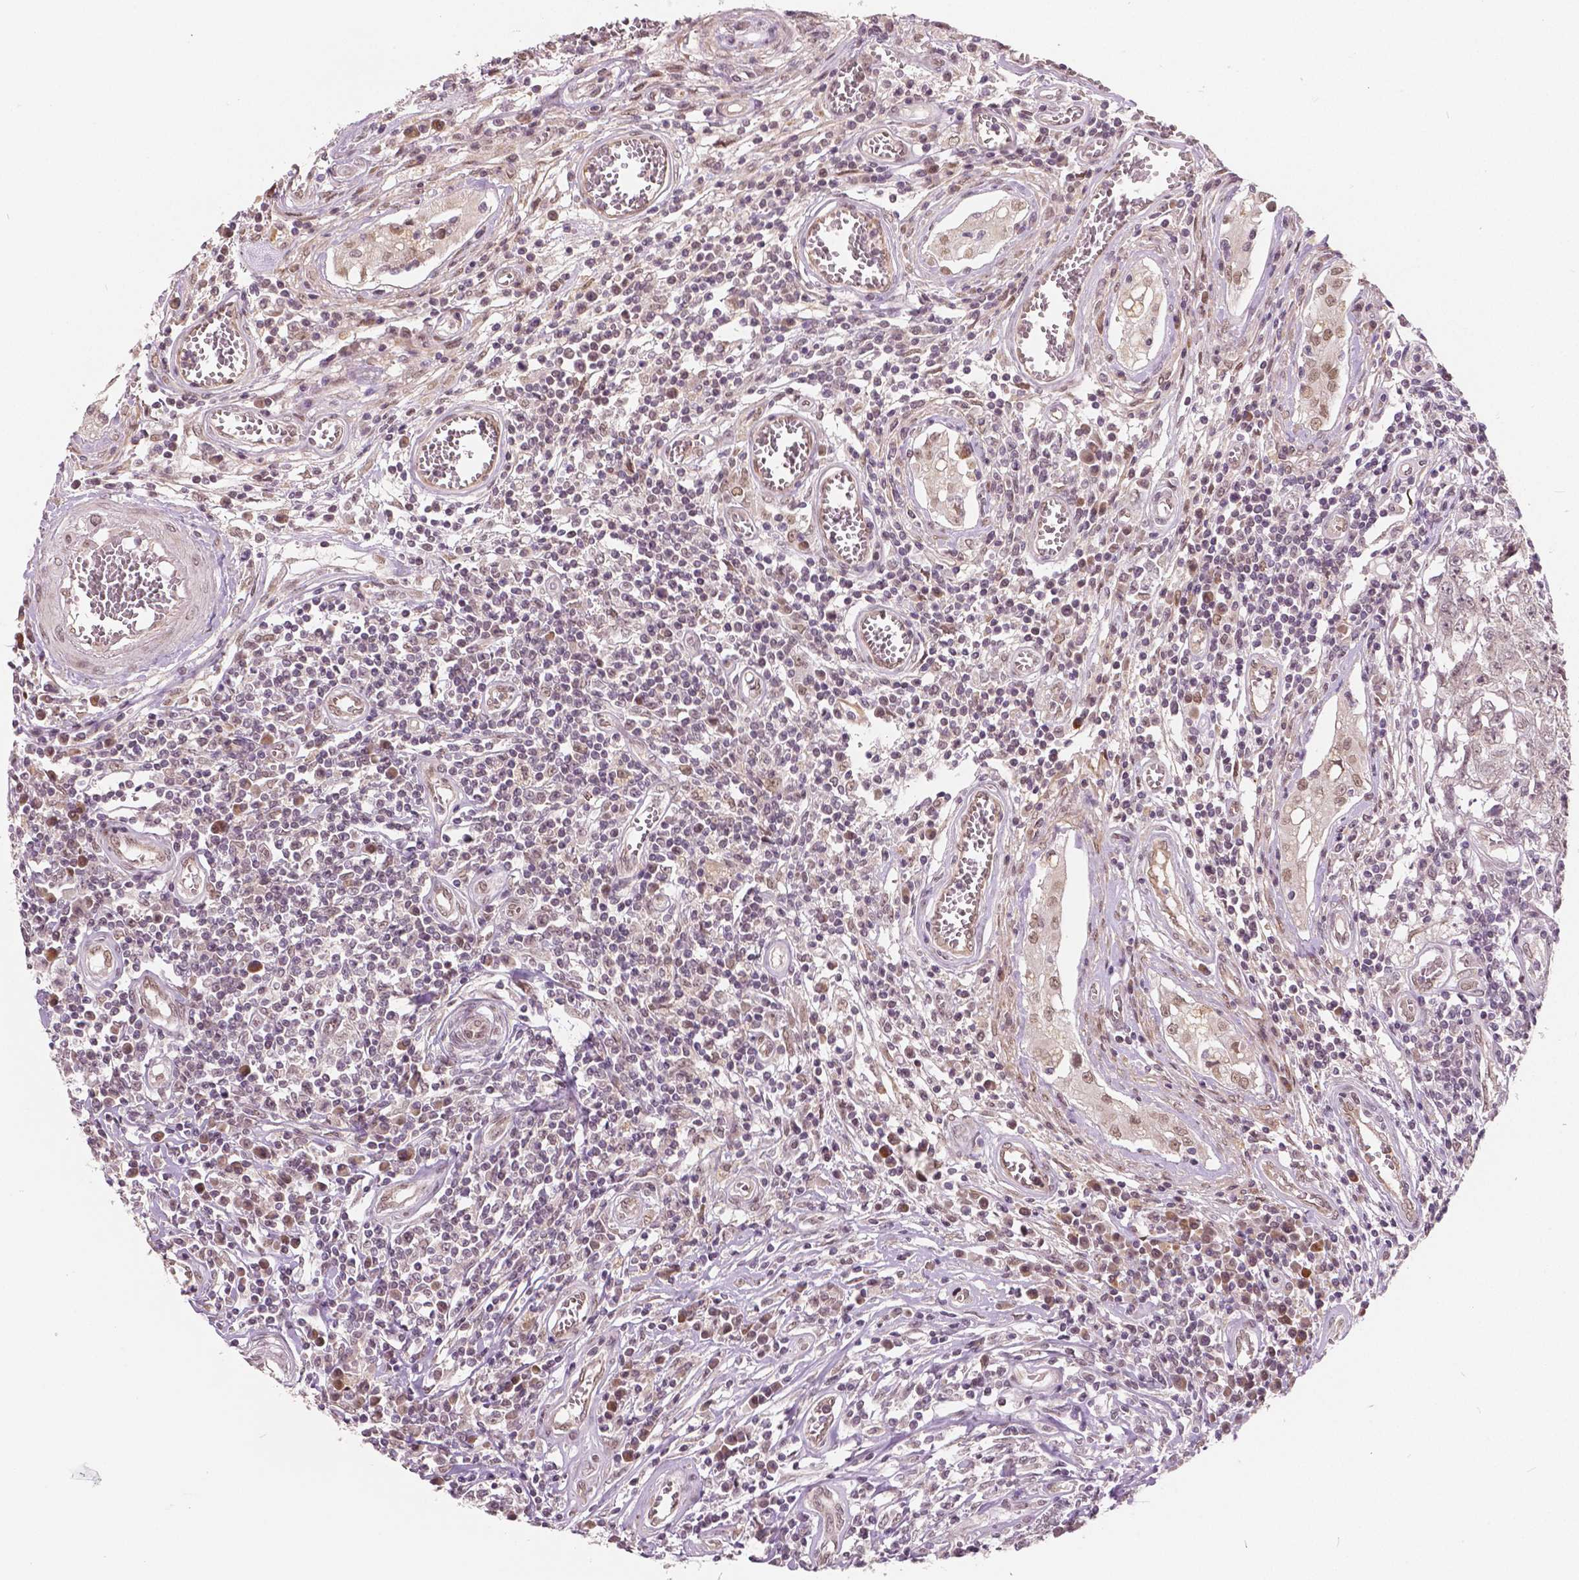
{"staining": {"intensity": "weak", "quantity": ">75%", "location": "nuclear"}, "tissue": "testis cancer", "cell_type": "Tumor cells", "image_type": "cancer", "snomed": [{"axis": "morphology", "description": "Carcinoma, Embryonal, NOS"}, {"axis": "topography", "description": "Testis"}], "caption": "Immunohistochemical staining of testis cancer shows weak nuclear protein positivity in approximately >75% of tumor cells.", "gene": "HMBOX1", "patient": {"sex": "male", "age": 36}}